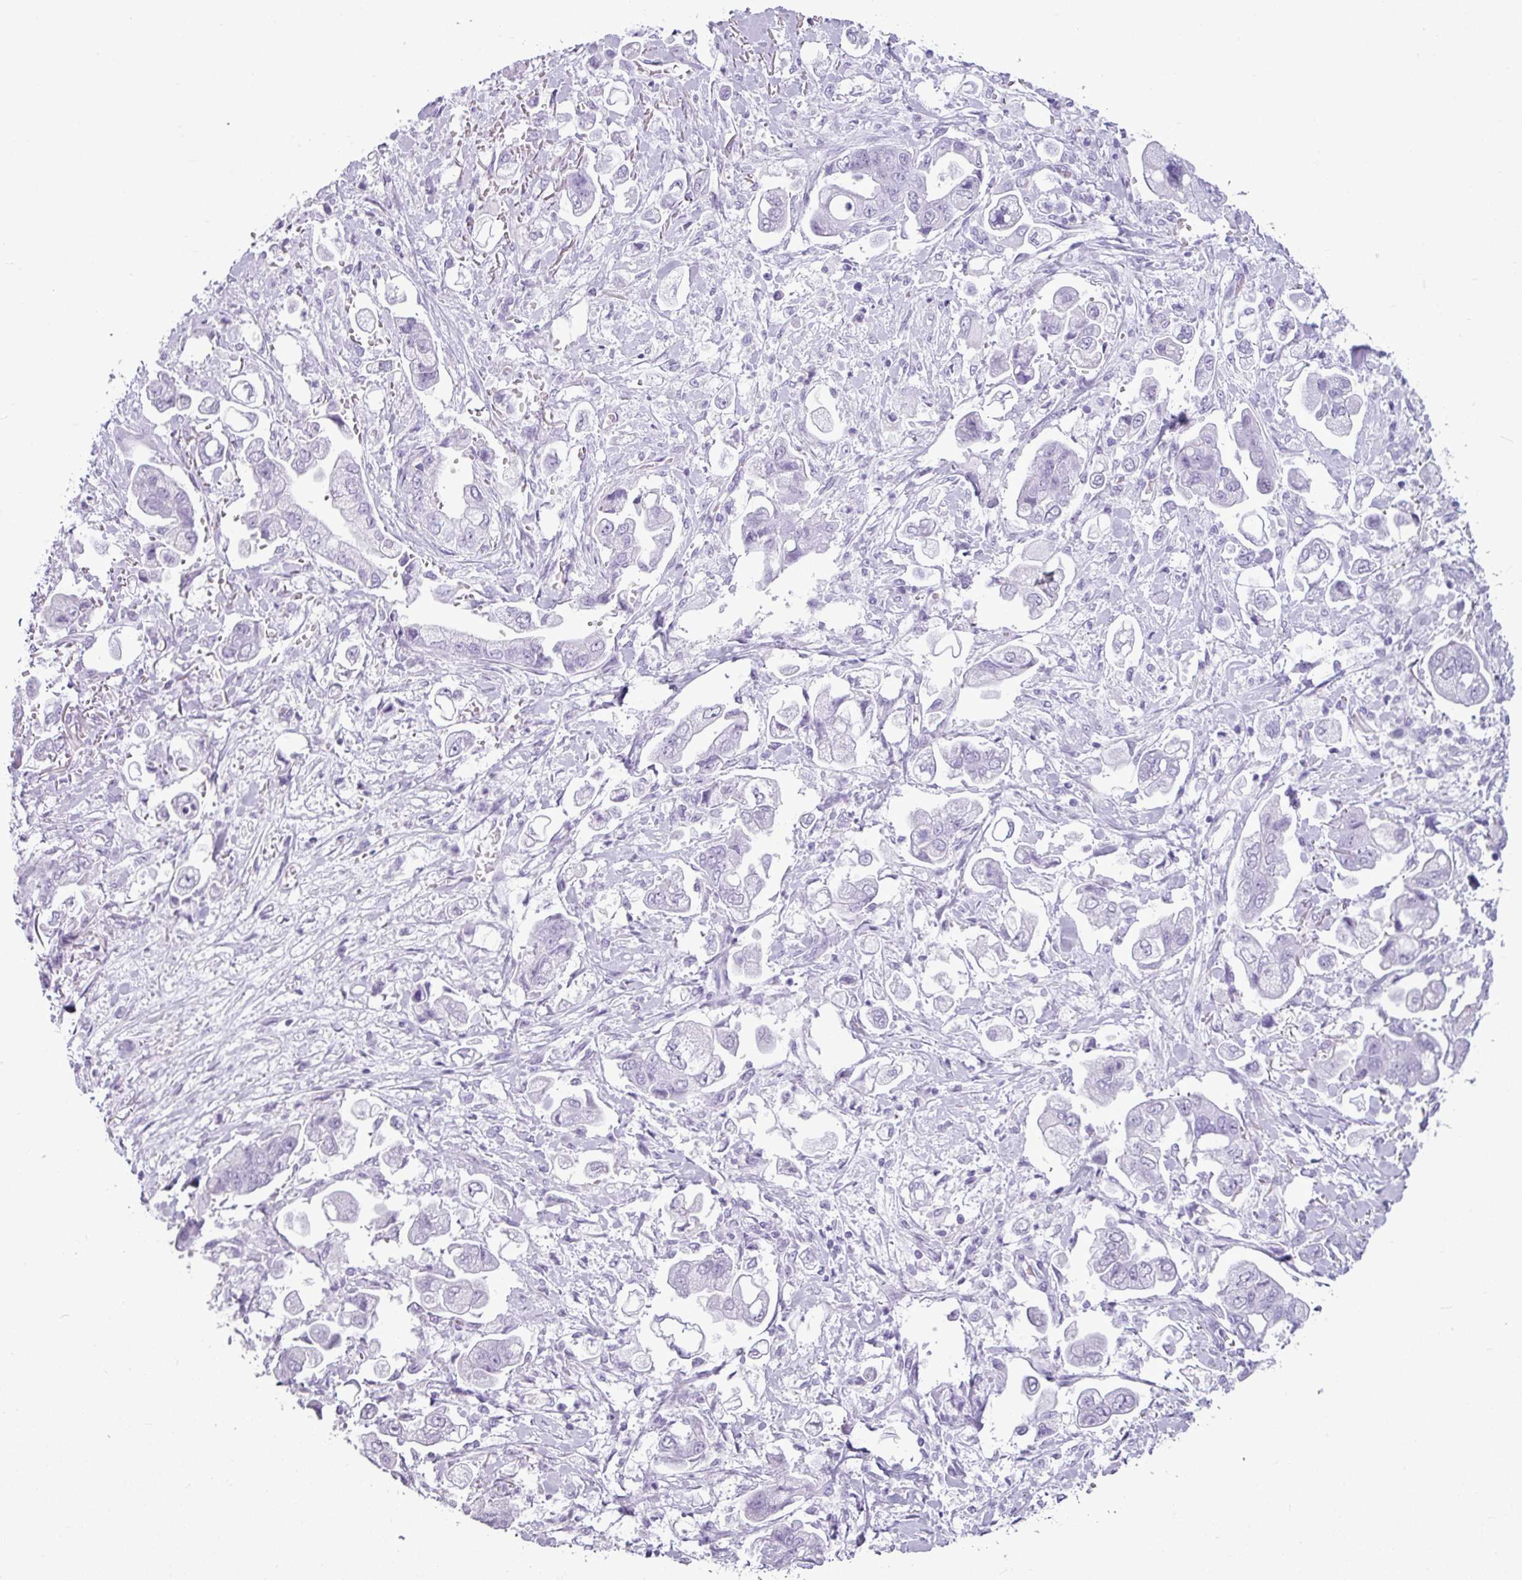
{"staining": {"intensity": "negative", "quantity": "none", "location": "none"}, "tissue": "stomach cancer", "cell_type": "Tumor cells", "image_type": "cancer", "snomed": [{"axis": "morphology", "description": "Adenocarcinoma, NOS"}, {"axis": "topography", "description": "Stomach"}], "caption": "Immunohistochemical staining of human stomach adenocarcinoma demonstrates no significant expression in tumor cells.", "gene": "AMY1B", "patient": {"sex": "male", "age": 62}}